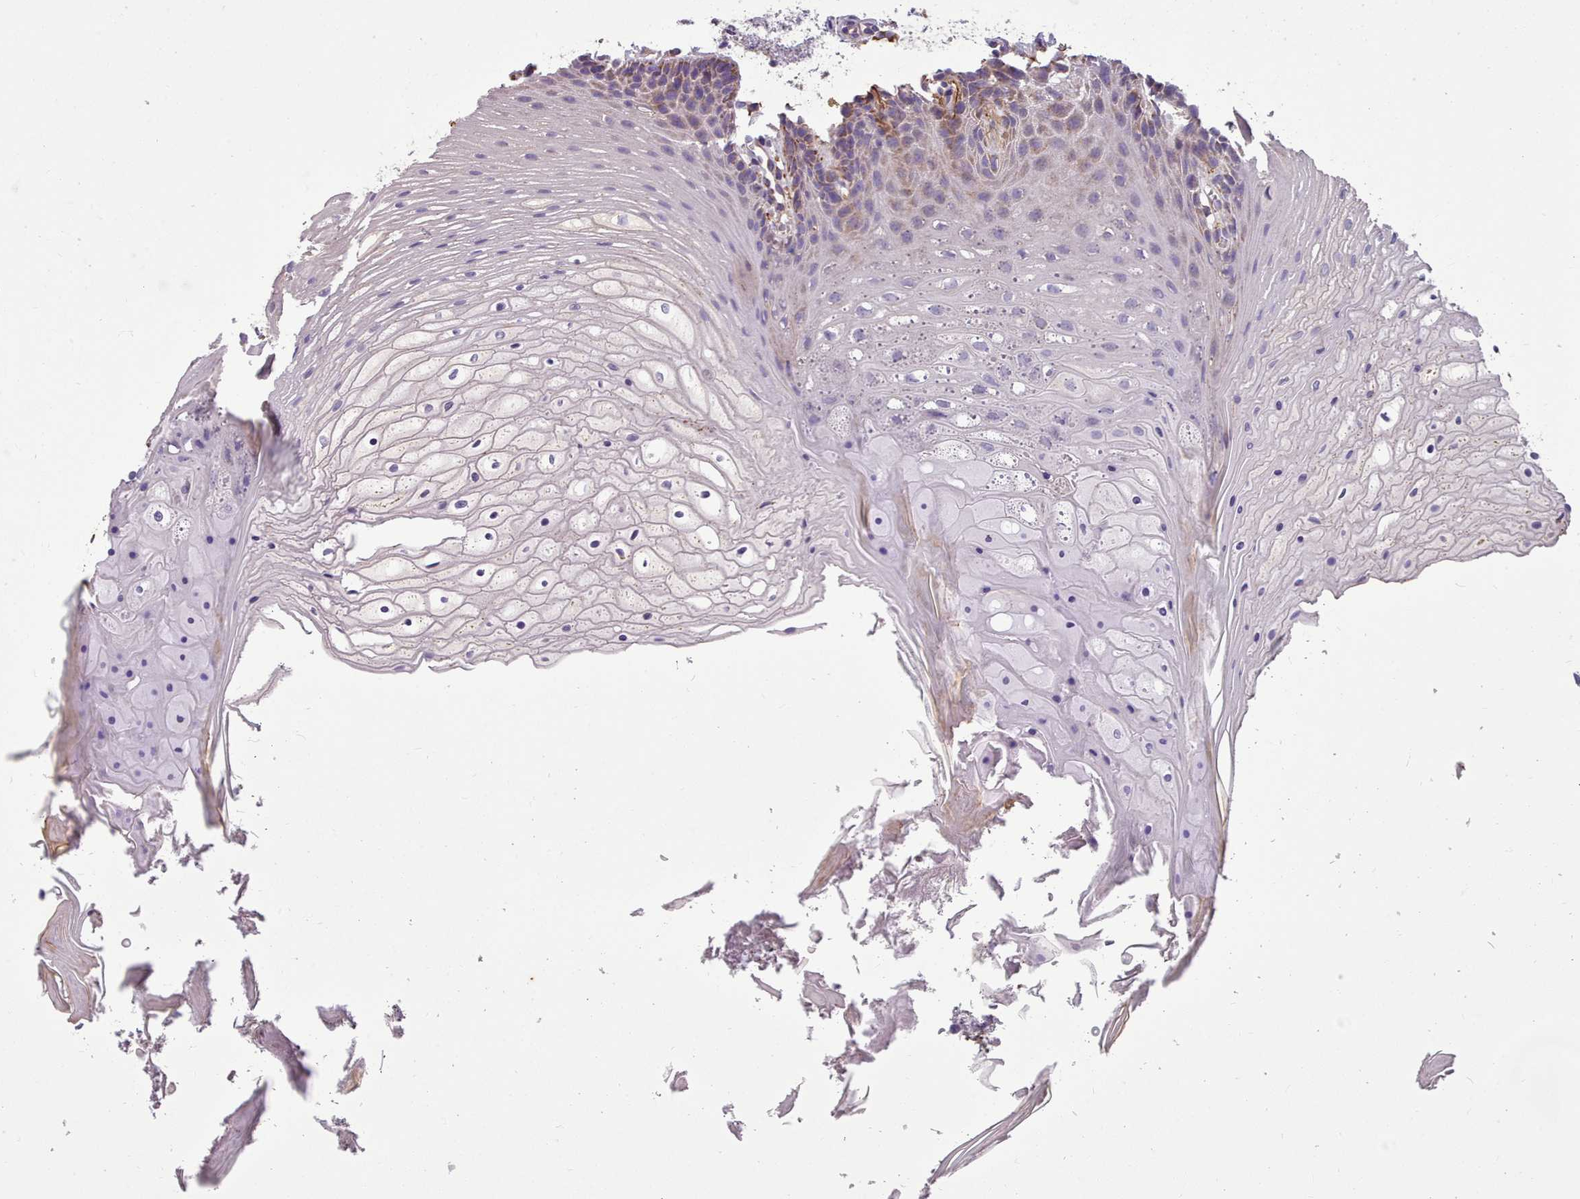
{"staining": {"intensity": "moderate", "quantity": "<25%", "location": "cytoplasmic/membranous"}, "tissue": "oral mucosa", "cell_type": "Squamous epithelial cells", "image_type": "normal", "snomed": [{"axis": "morphology", "description": "Normal tissue, NOS"}, {"axis": "topography", "description": "Oral tissue"}], "caption": "Immunohistochemical staining of benign human oral mucosa exhibits low levels of moderate cytoplasmic/membranous positivity in about <25% of squamous epithelial cells. Using DAB (brown) and hematoxylin (blue) stains, captured at high magnification using brightfield microscopy.", "gene": "FKBP10", "patient": {"sex": "female", "age": 80}}